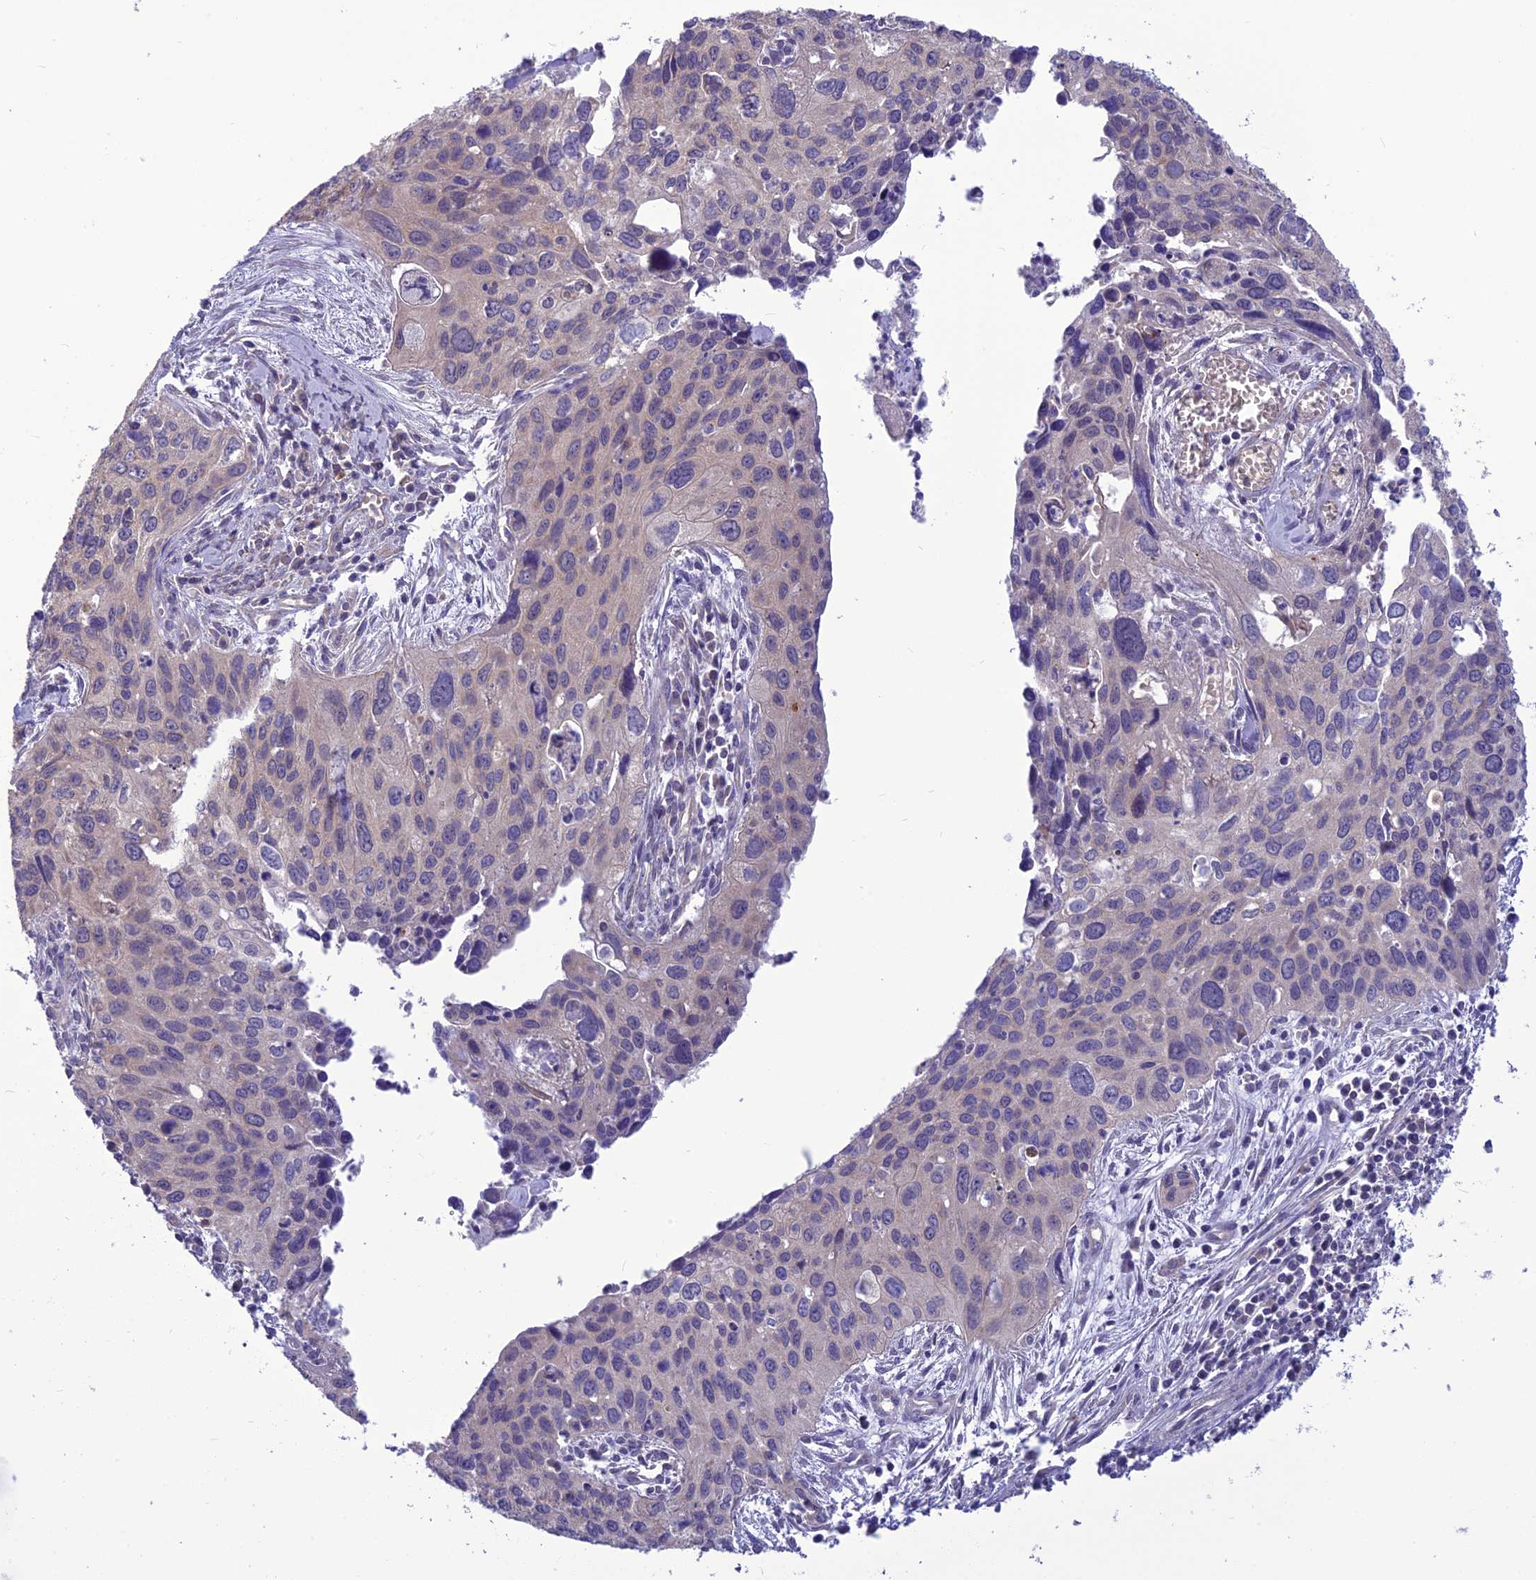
{"staining": {"intensity": "negative", "quantity": "none", "location": "none"}, "tissue": "cervical cancer", "cell_type": "Tumor cells", "image_type": "cancer", "snomed": [{"axis": "morphology", "description": "Squamous cell carcinoma, NOS"}, {"axis": "topography", "description": "Cervix"}], "caption": "Immunohistochemical staining of human squamous cell carcinoma (cervical) exhibits no significant positivity in tumor cells. Nuclei are stained in blue.", "gene": "PSMF1", "patient": {"sex": "female", "age": 55}}